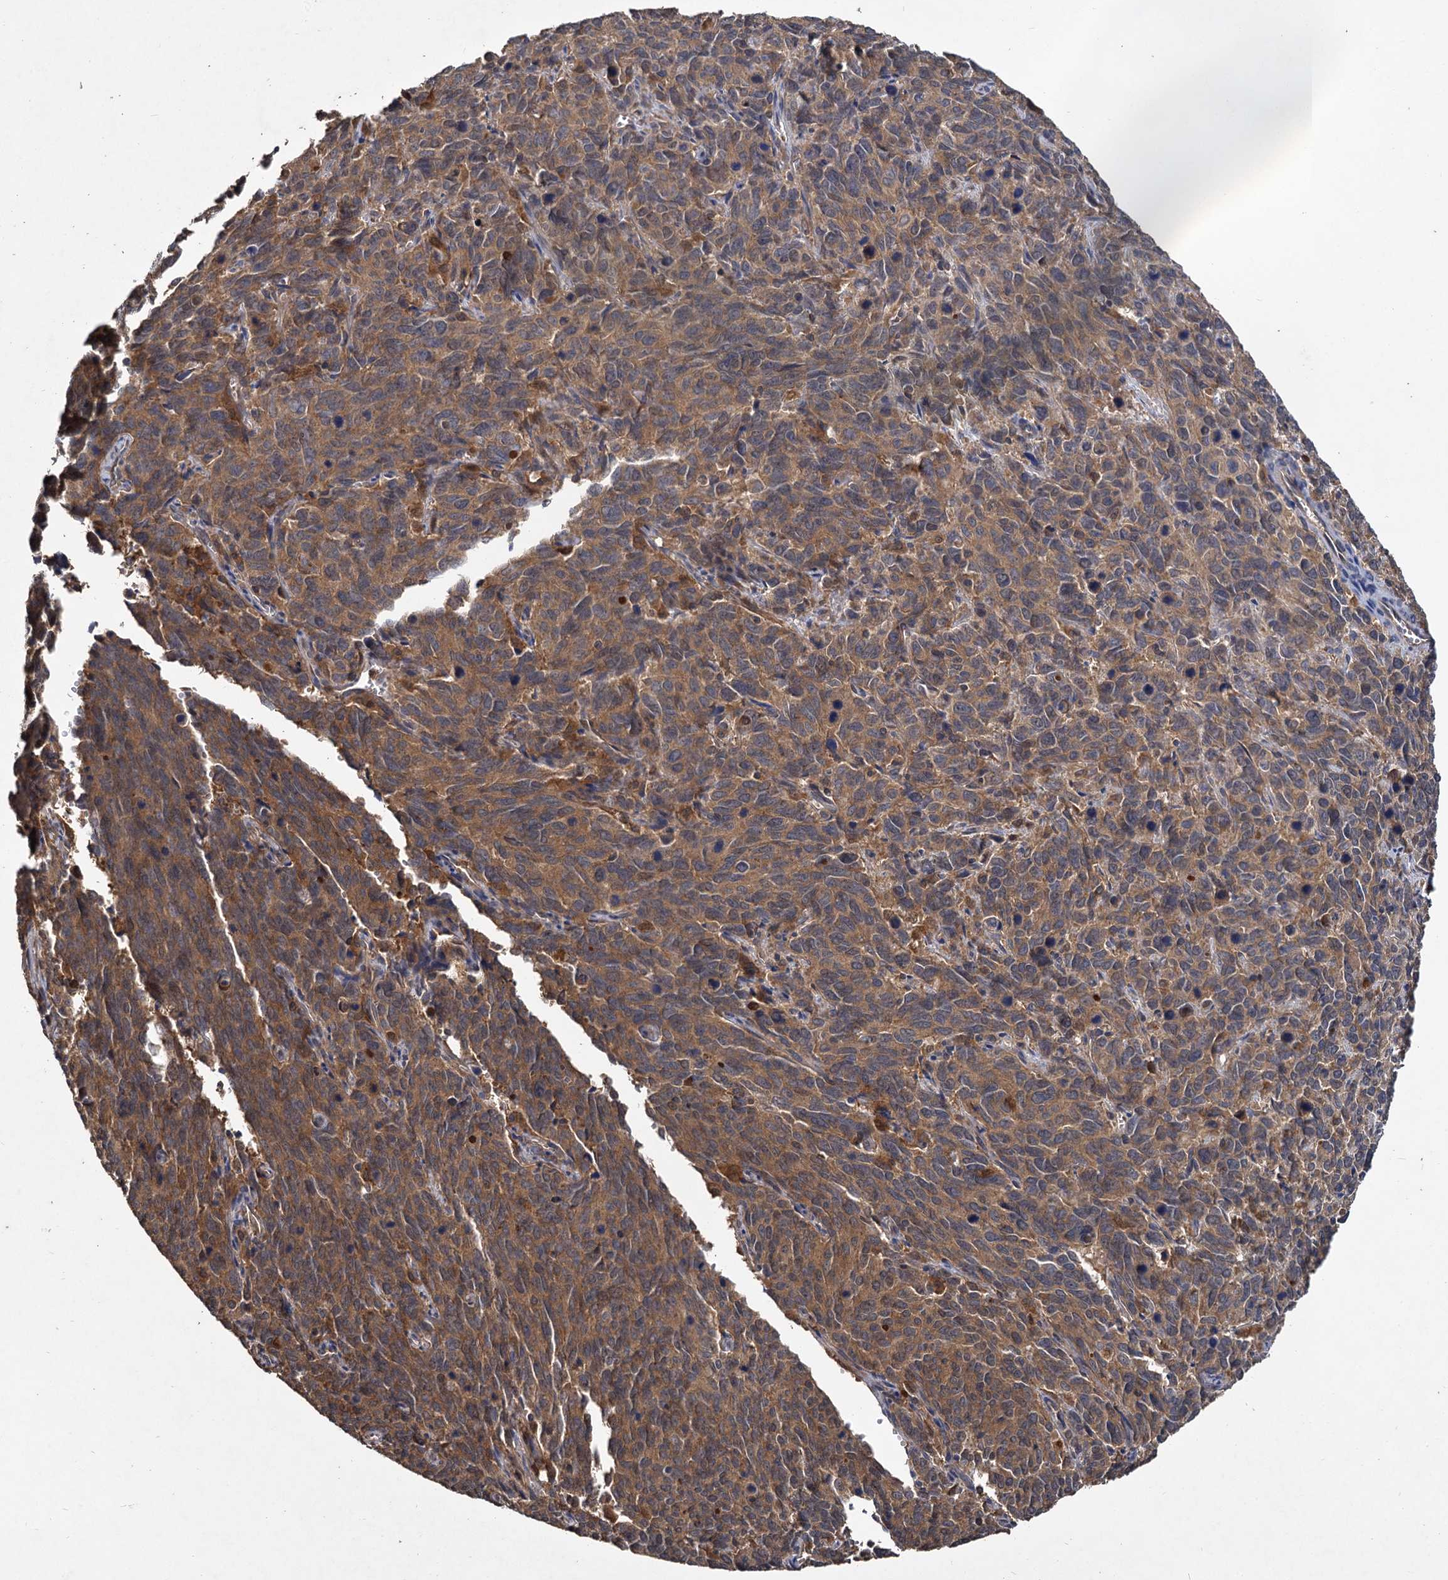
{"staining": {"intensity": "moderate", "quantity": ">75%", "location": "cytoplasmic/membranous"}, "tissue": "cervical cancer", "cell_type": "Tumor cells", "image_type": "cancer", "snomed": [{"axis": "morphology", "description": "Squamous cell carcinoma, NOS"}, {"axis": "topography", "description": "Cervix"}], "caption": "Immunohistochemical staining of human squamous cell carcinoma (cervical) displays medium levels of moderate cytoplasmic/membranous staining in approximately >75% of tumor cells. The staining was performed using DAB (3,3'-diaminobenzidine) to visualize the protein expression in brown, while the nuclei were stained in blue with hematoxylin (Magnification: 20x).", "gene": "GCLC", "patient": {"sex": "female", "age": 60}}